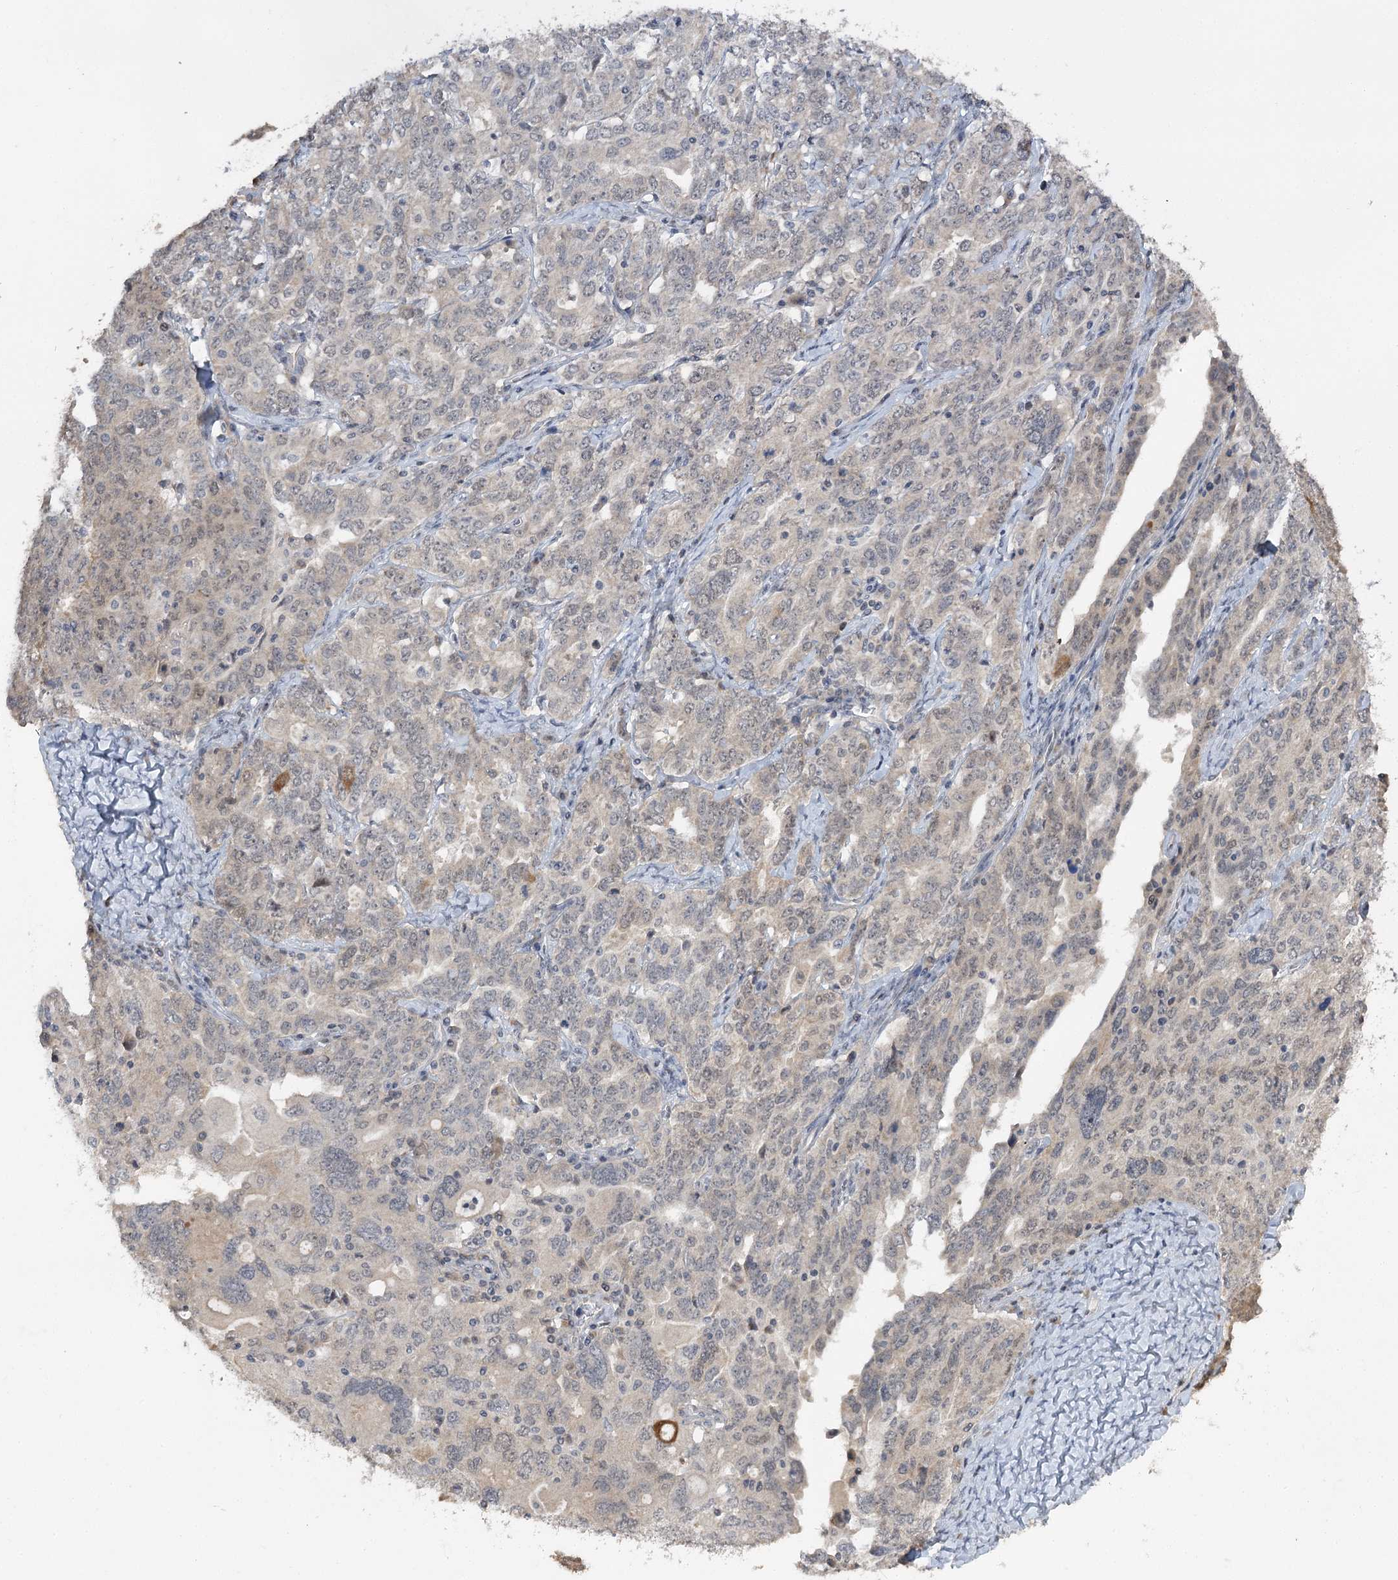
{"staining": {"intensity": "negative", "quantity": "none", "location": "none"}, "tissue": "ovarian cancer", "cell_type": "Tumor cells", "image_type": "cancer", "snomed": [{"axis": "morphology", "description": "Carcinoma, endometroid"}, {"axis": "topography", "description": "Ovary"}], "caption": "Human ovarian endometroid carcinoma stained for a protein using immunohistochemistry demonstrates no positivity in tumor cells.", "gene": "PHYHIPL", "patient": {"sex": "female", "age": 62}}